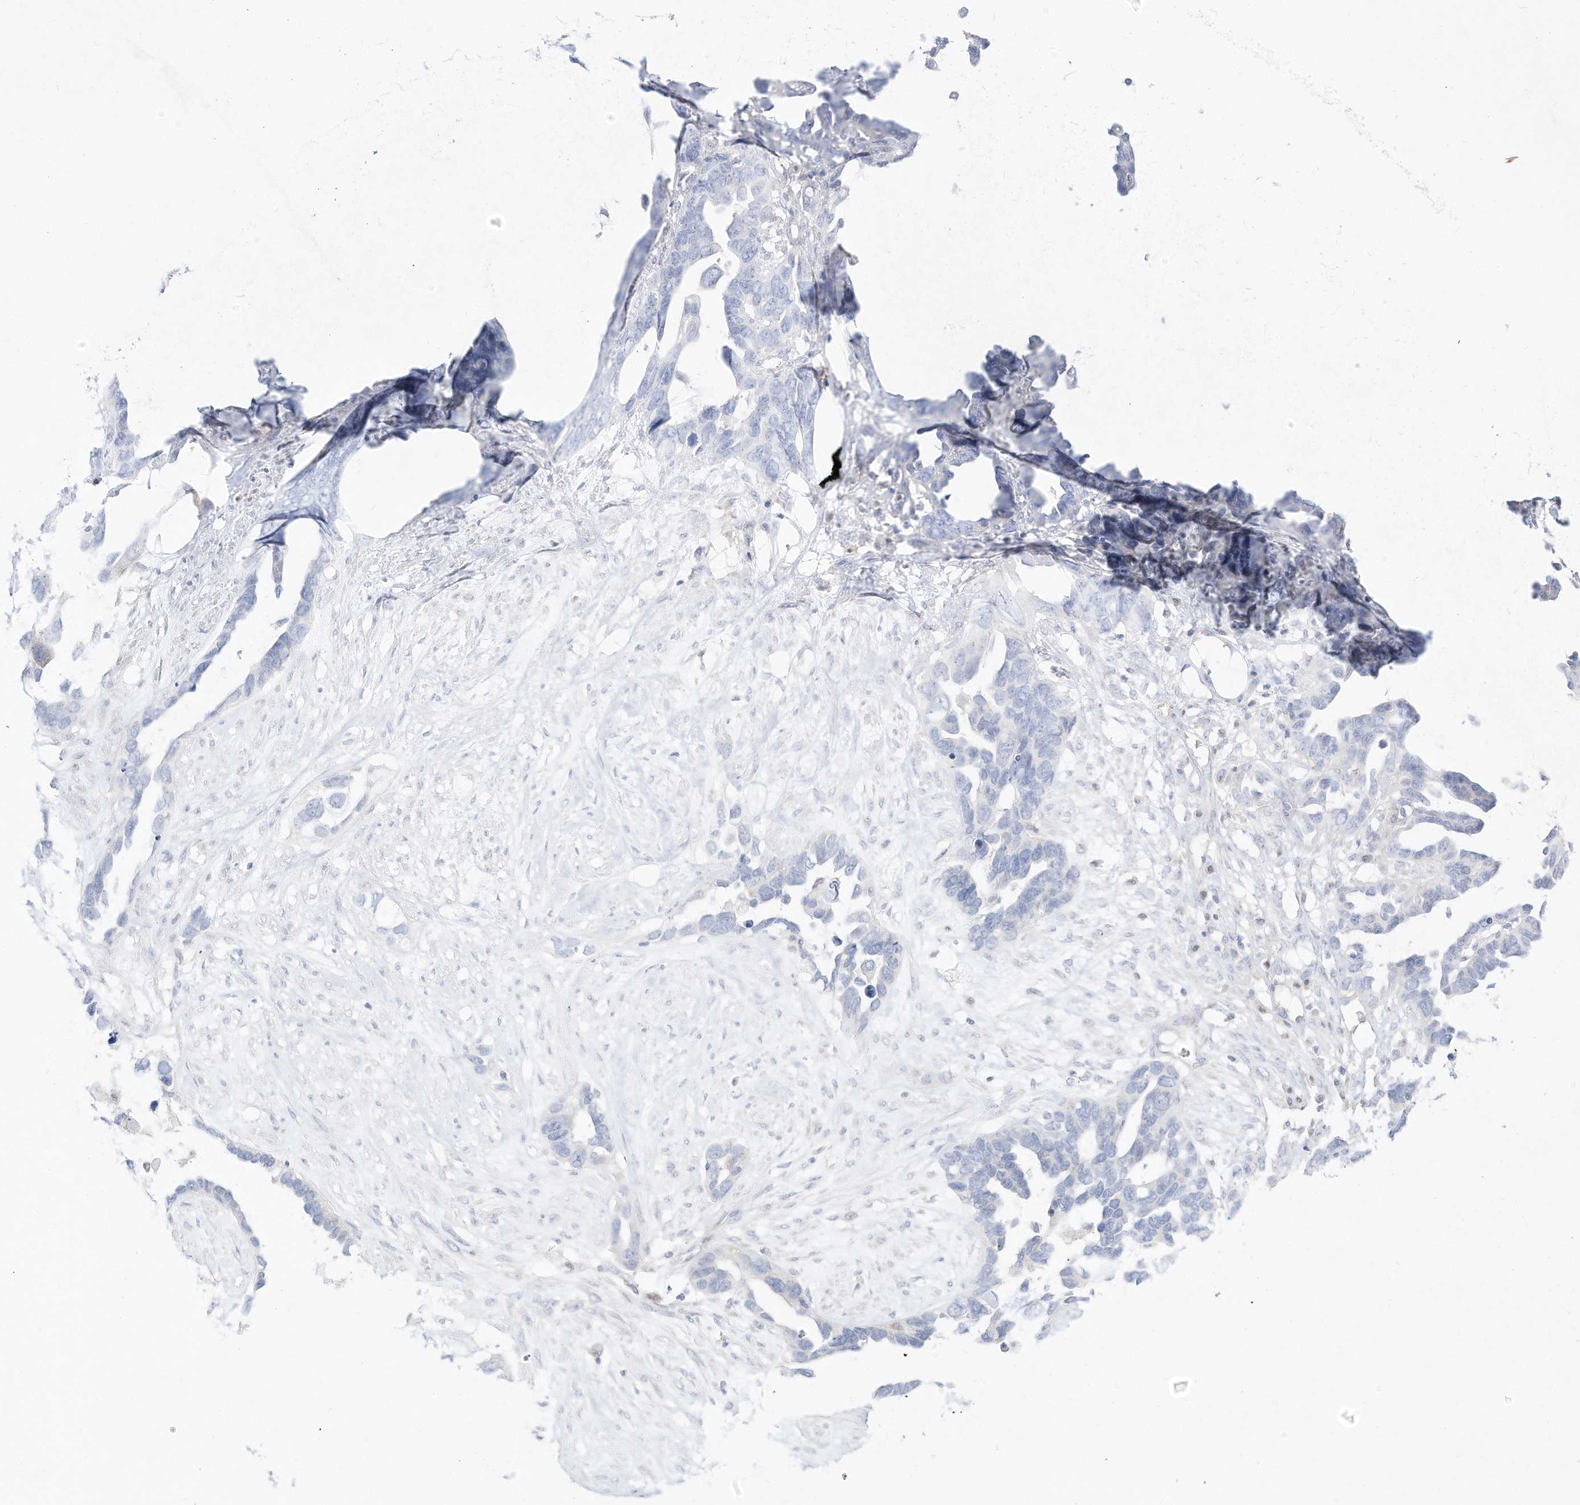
{"staining": {"intensity": "negative", "quantity": "none", "location": "none"}, "tissue": "ovarian cancer", "cell_type": "Tumor cells", "image_type": "cancer", "snomed": [{"axis": "morphology", "description": "Cystadenocarcinoma, serous, NOS"}, {"axis": "topography", "description": "Ovary"}], "caption": "DAB (3,3'-diaminobenzidine) immunohistochemical staining of serous cystadenocarcinoma (ovarian) demonstrates no significant staining in tumor cells.", "gene": "DMKN", "patient": {"sex": "female", "age": 54}}